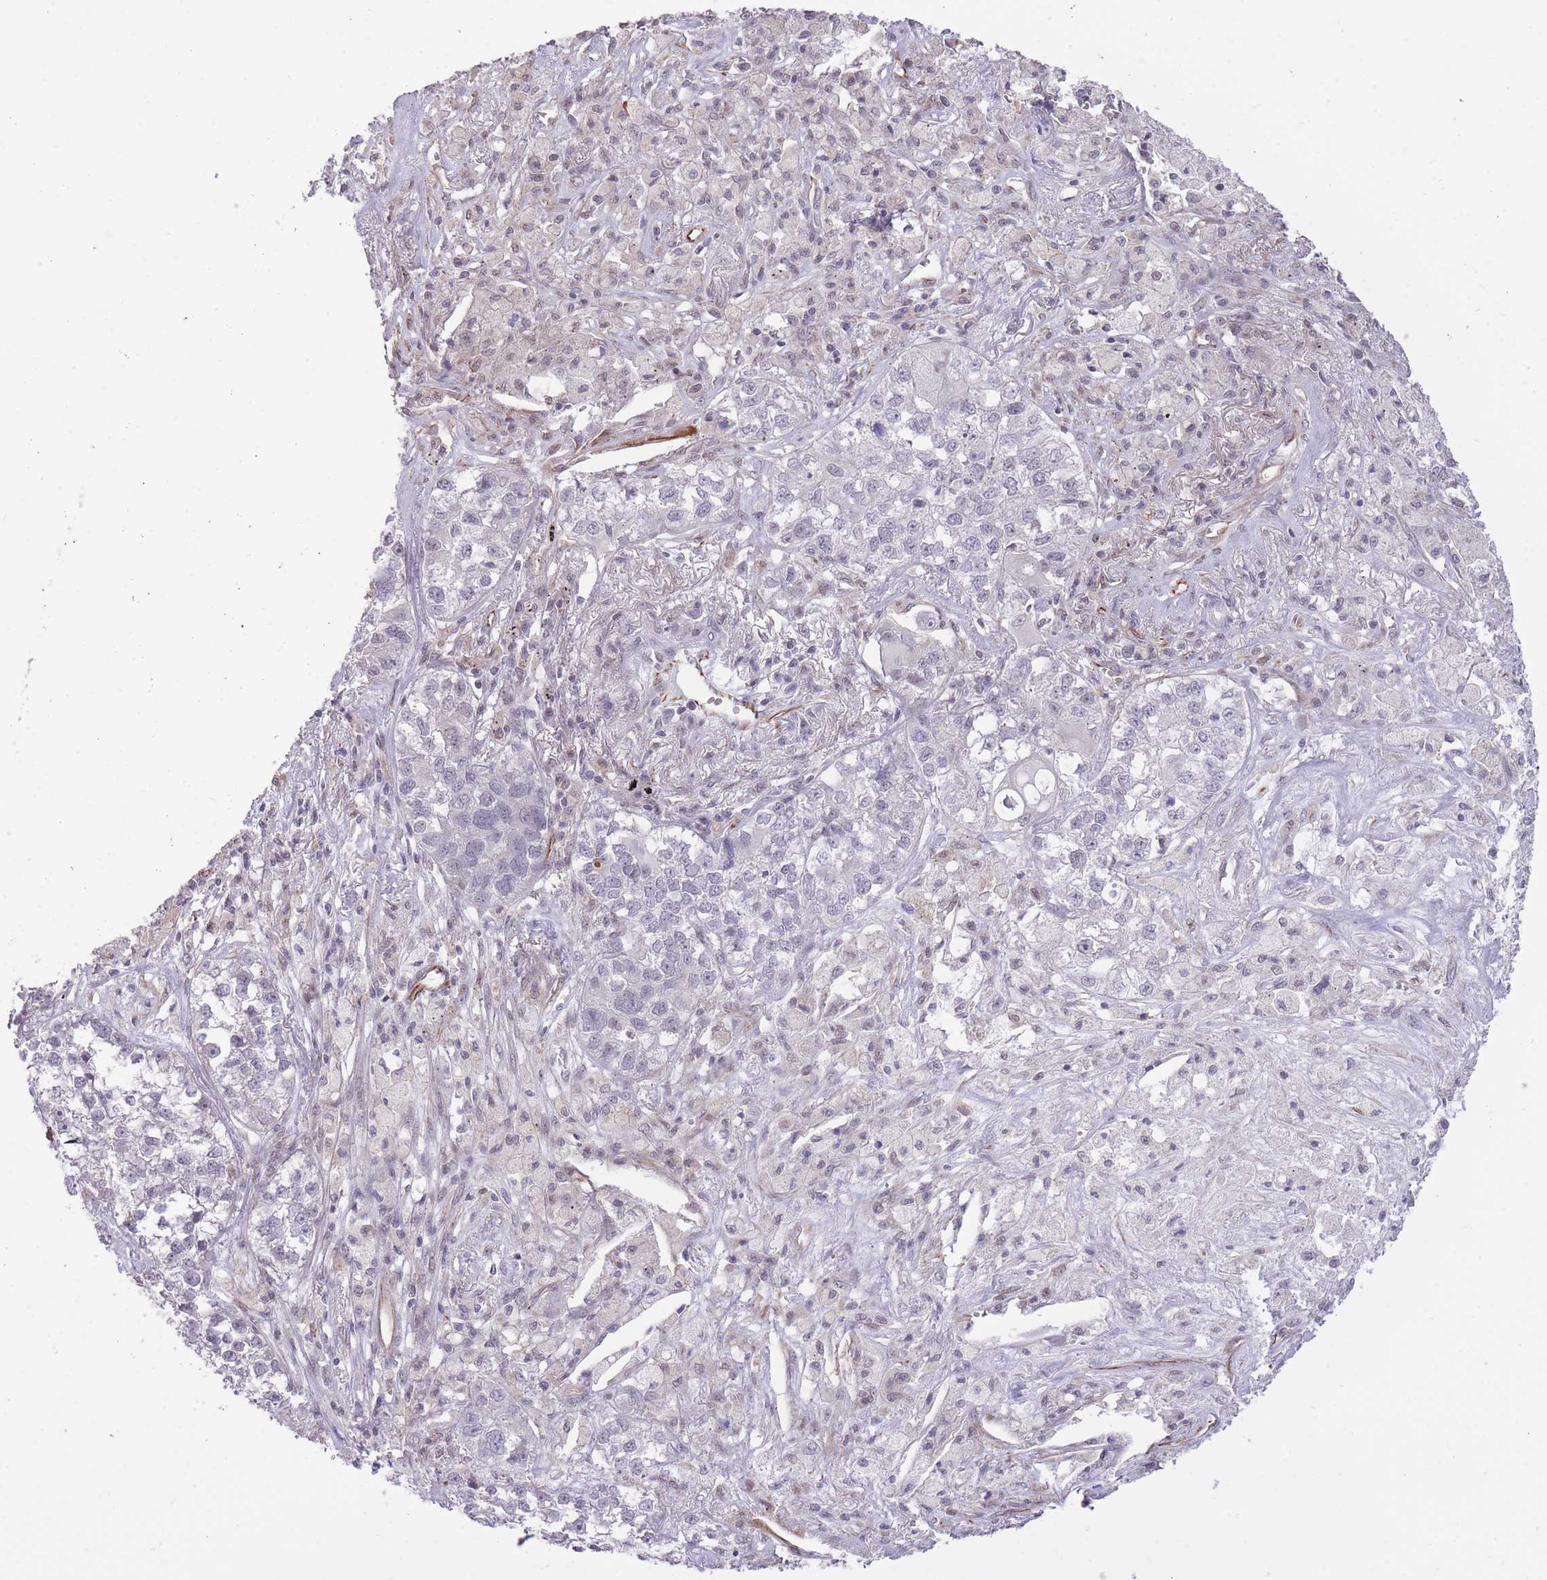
{"staining": {"intensity": "negative", "quantity": "none", "location": "none"}, "tissue": "lung cancer", "cell_type": "Tumor cells", "image_type": "cancer", "snomed": [{"axis": "morphology", "description": "Adenocarcinoma, NOS"}, {"axis": "topography", "description": "Lung"}], "caption": "DAB (3,3'-diaminobenzidine) immunohistochemical staining of human lung cancer (adenocarcinoma) reveals no significant positivity in tumor cells.", "gene": "ELL", "patient": {"sex": "male", "age": 49}}